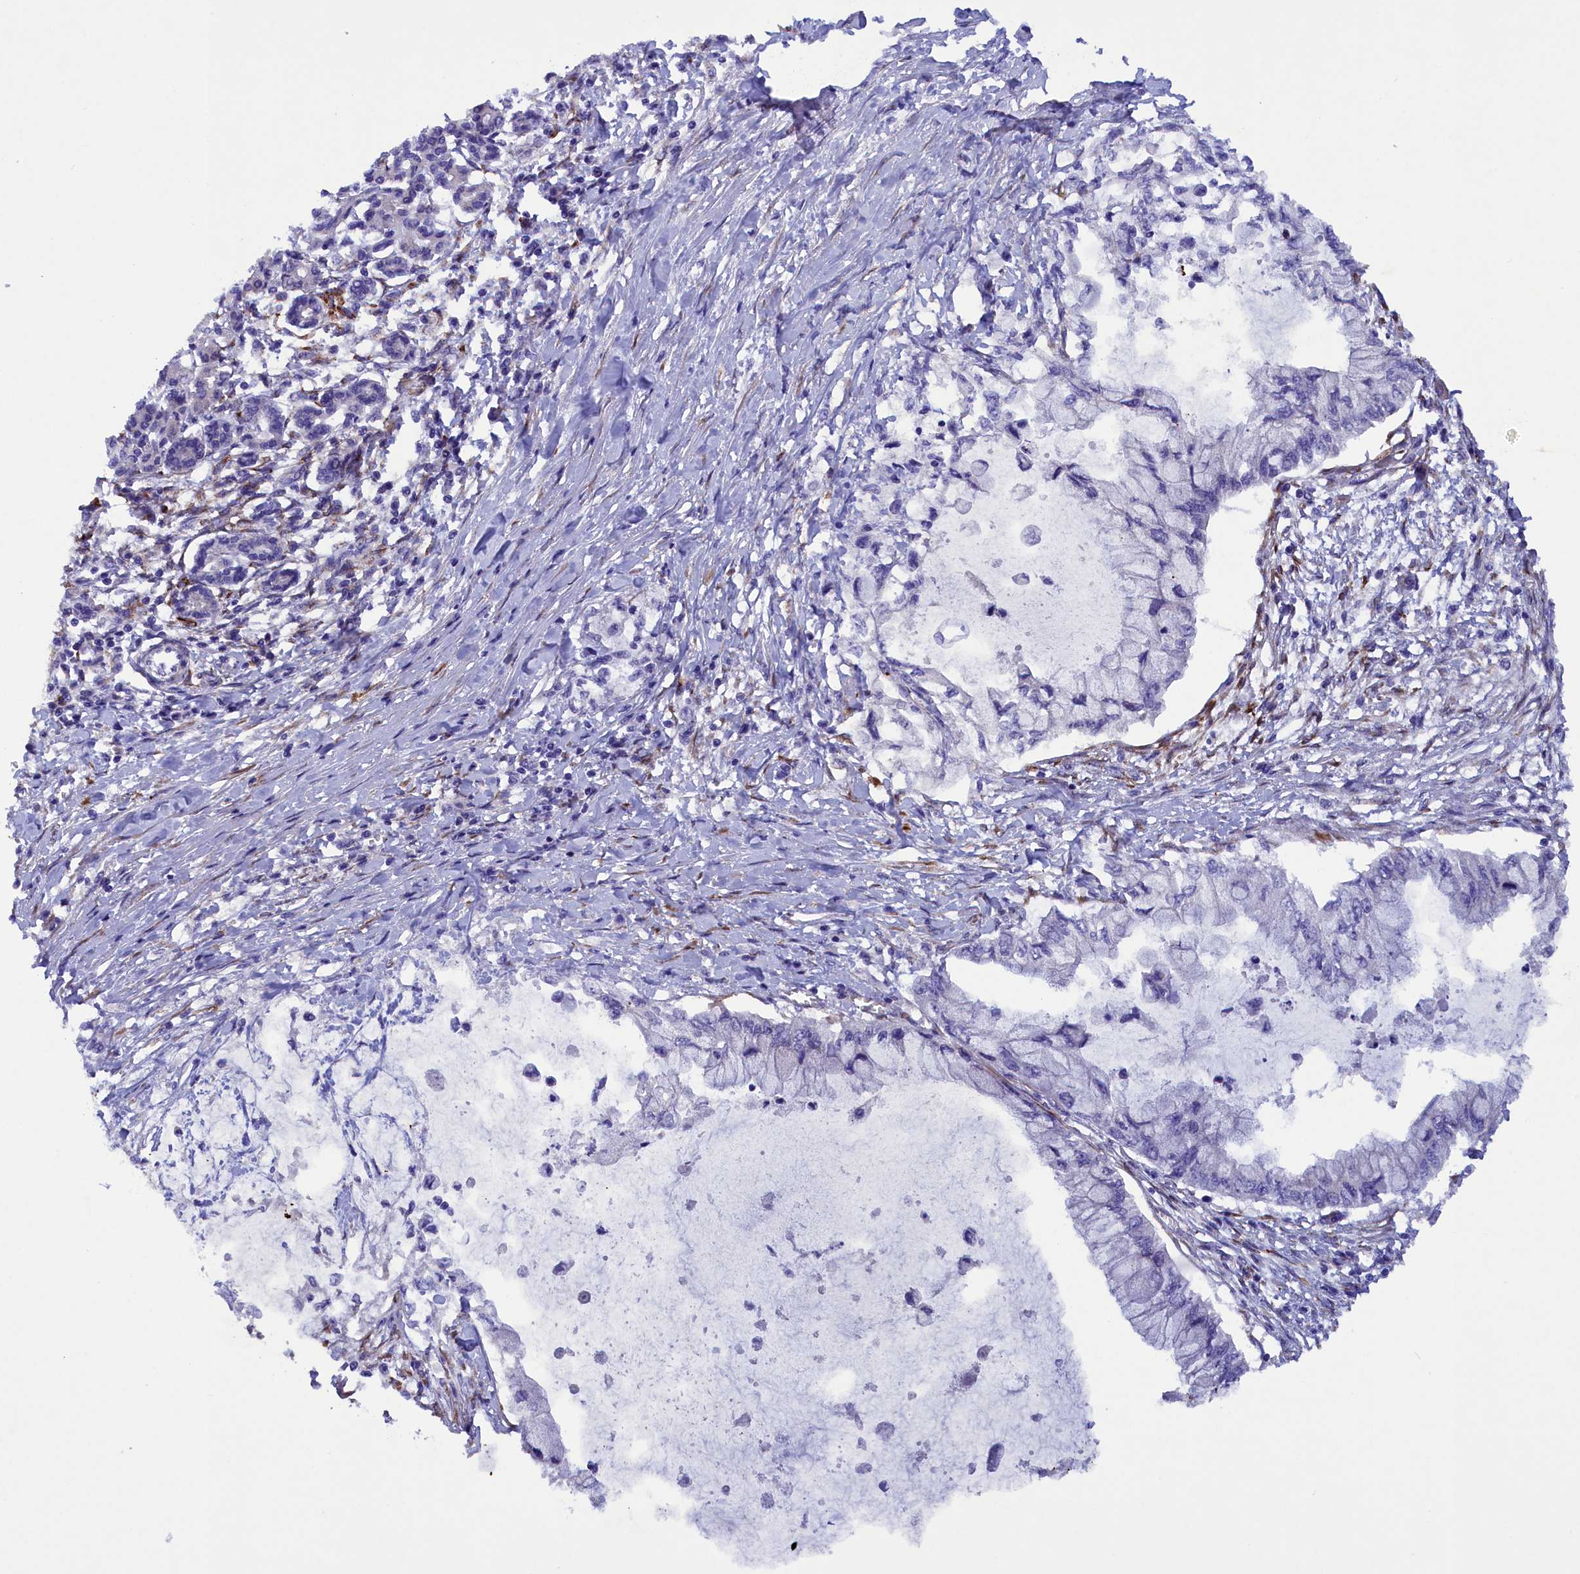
{"staining": {"intensity": "negative", "quantity": "none", "location": "none"}, "tissue": "pancreatic cancer", "cell_type": "Tumor cells", "image_type": "cancer", "snomed": [{"axis": "morphology", "description": "Adenocarcinoma, NOS"}, {"axis": "topography", "description": "Pancreas"}], "caption": "This is an IHC photomicrograph of adenocarcinoma (pancreatic). There is no positivity in tumor cells.", "gene": "ARRDC4", "patient": {"sex": "male", "age": 48}}